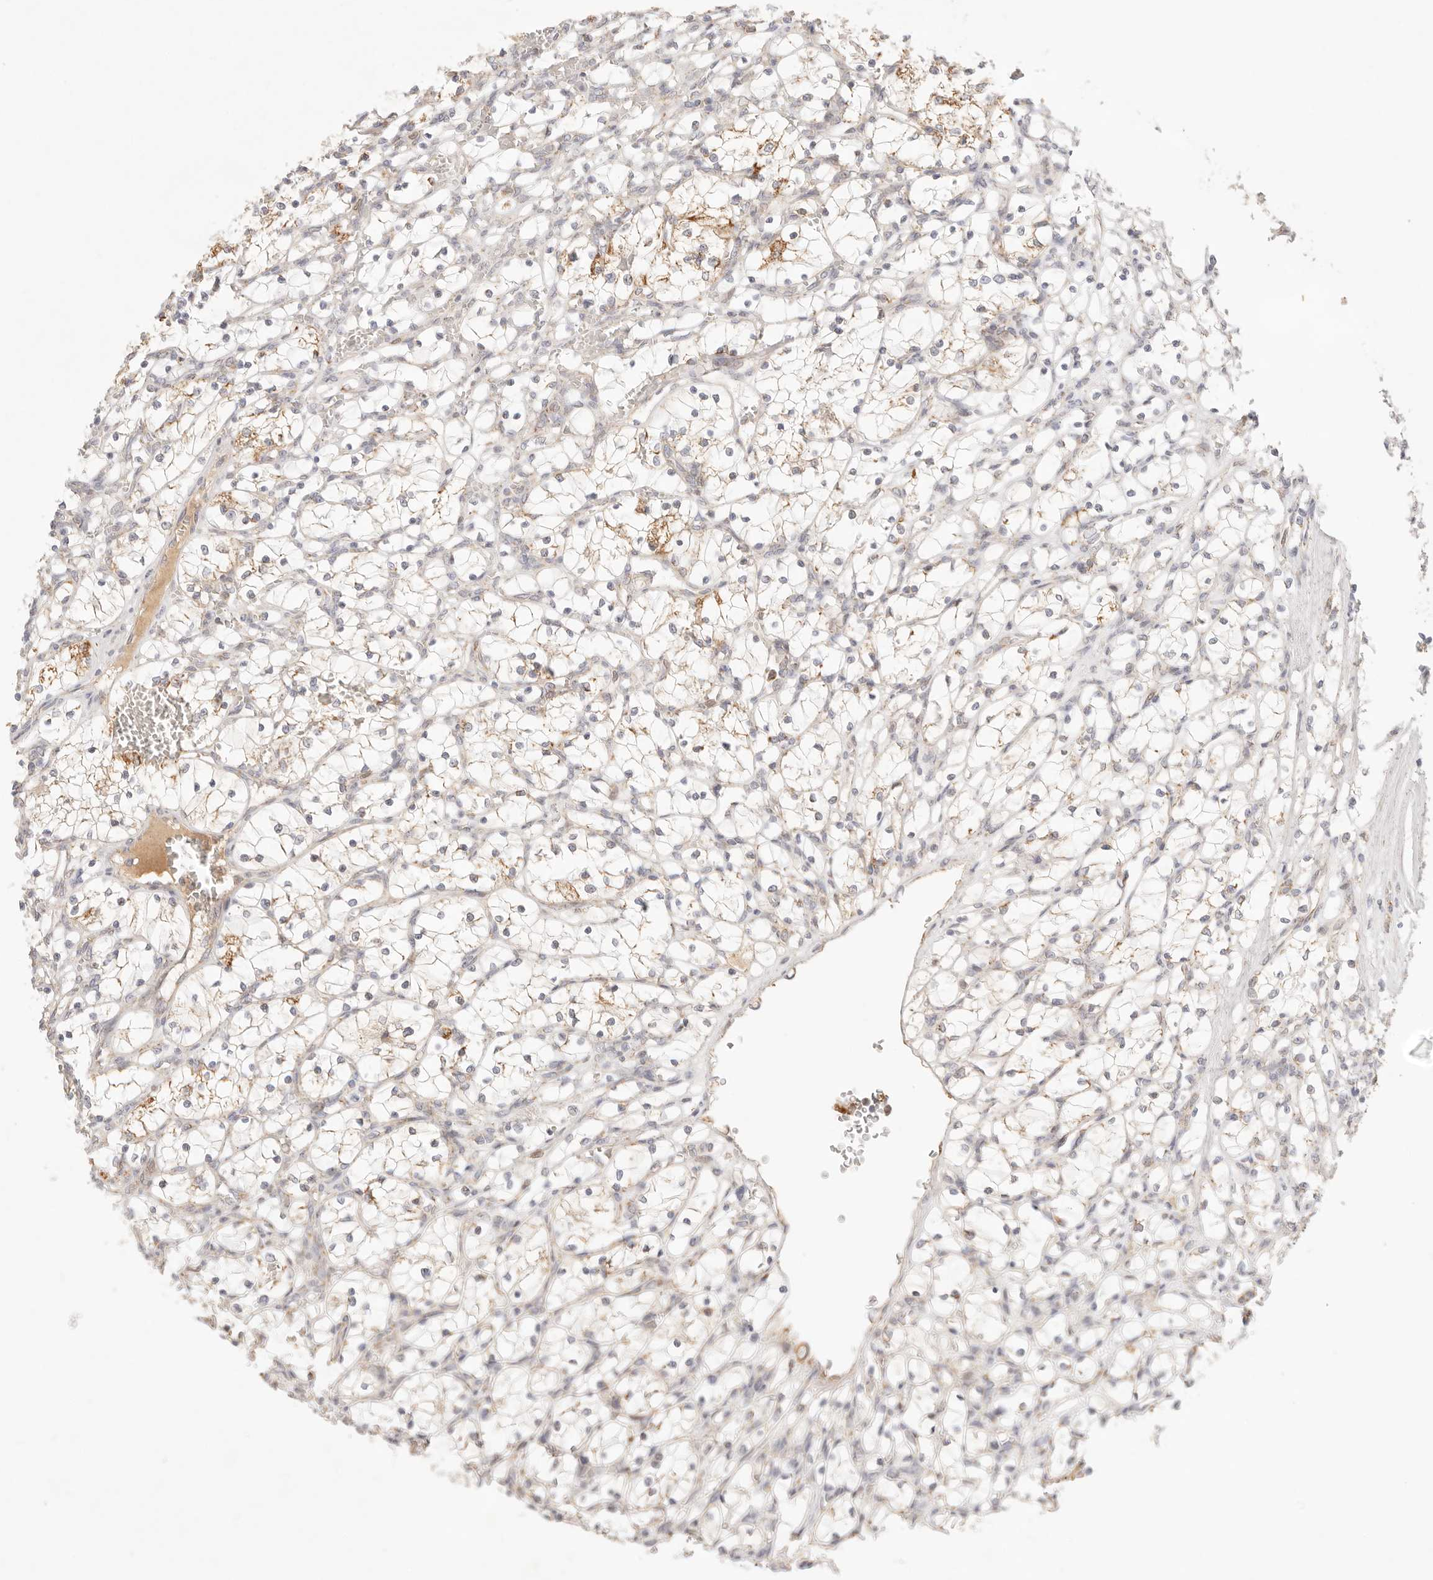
{"staining": {"intensity": "weak", "quantity": "<25%", "location": "cytoplasmic/membranous"}, "tissue": "renal cancer", "cell_type": "Tumor cells", "image_type": "cancer", "snomed": [{"axis": "morphology", "description": "Adenocarcinoma, NOS"}, {"axis": "topography", "description": "Kidney"}], "caption": "Renal cancer (adenocarcinoma) was stained to show a protein in brown. There is no significant expression in tumor cells.", "gene": "COA6", "patient": {"sex": "female", "age": 69}}